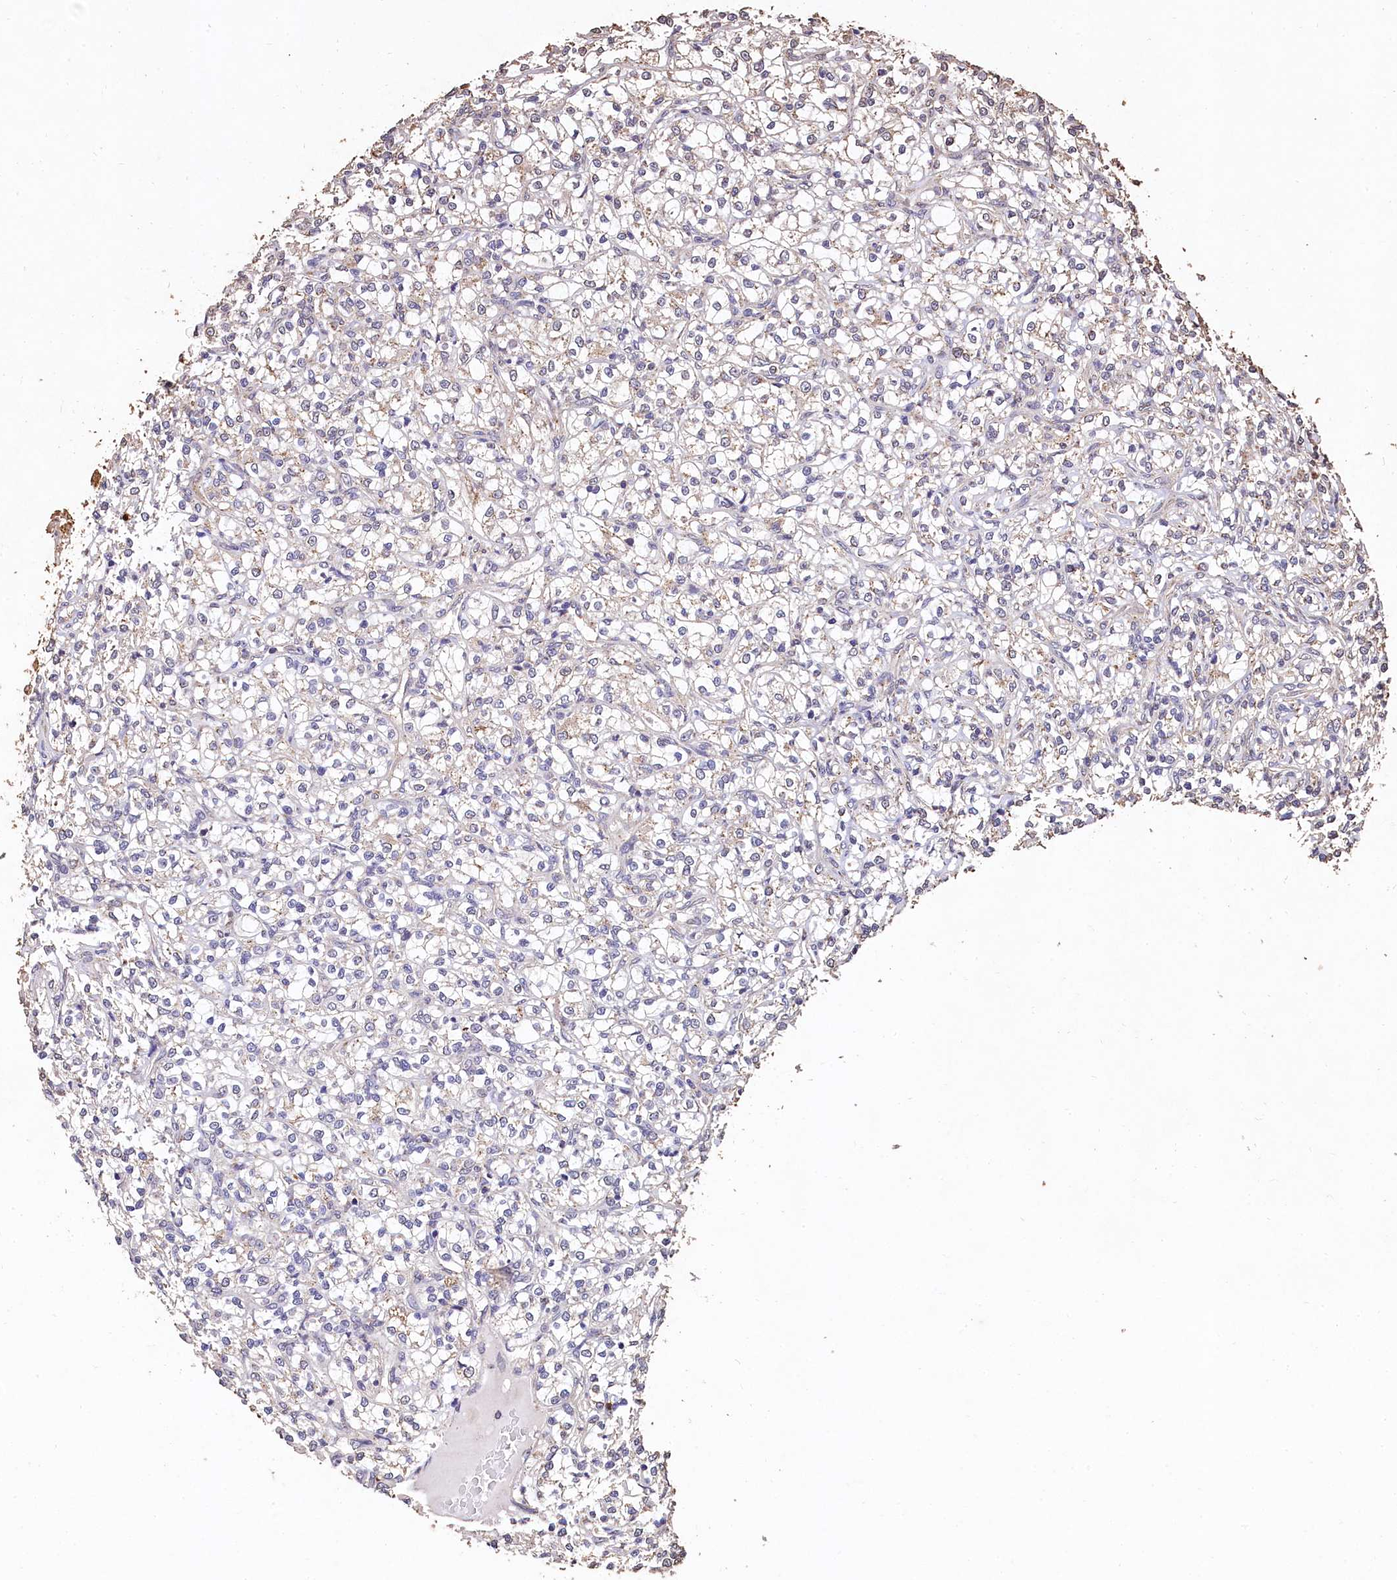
{"staining": {"intensity": "negative", "quantity": "none", "location": "none"}, "tissue": "renal cancer", "cell_type": "Tumor cells", "image_type": "cancer", "snomed": [{"axis": "morphology", "description": "Adenocarcinoma, NOS"}, {"axis": "topography", "description": "Kidney"}], "caption": "High magnification brightfield microscopy of adenocarcinoma (renal) stained with DAB (brown) and counterstained with hematoxylin (blue): tumor cells show no significant staining.", "gene": "LSM4", "patient": {"sex": "female", "age": 69}}